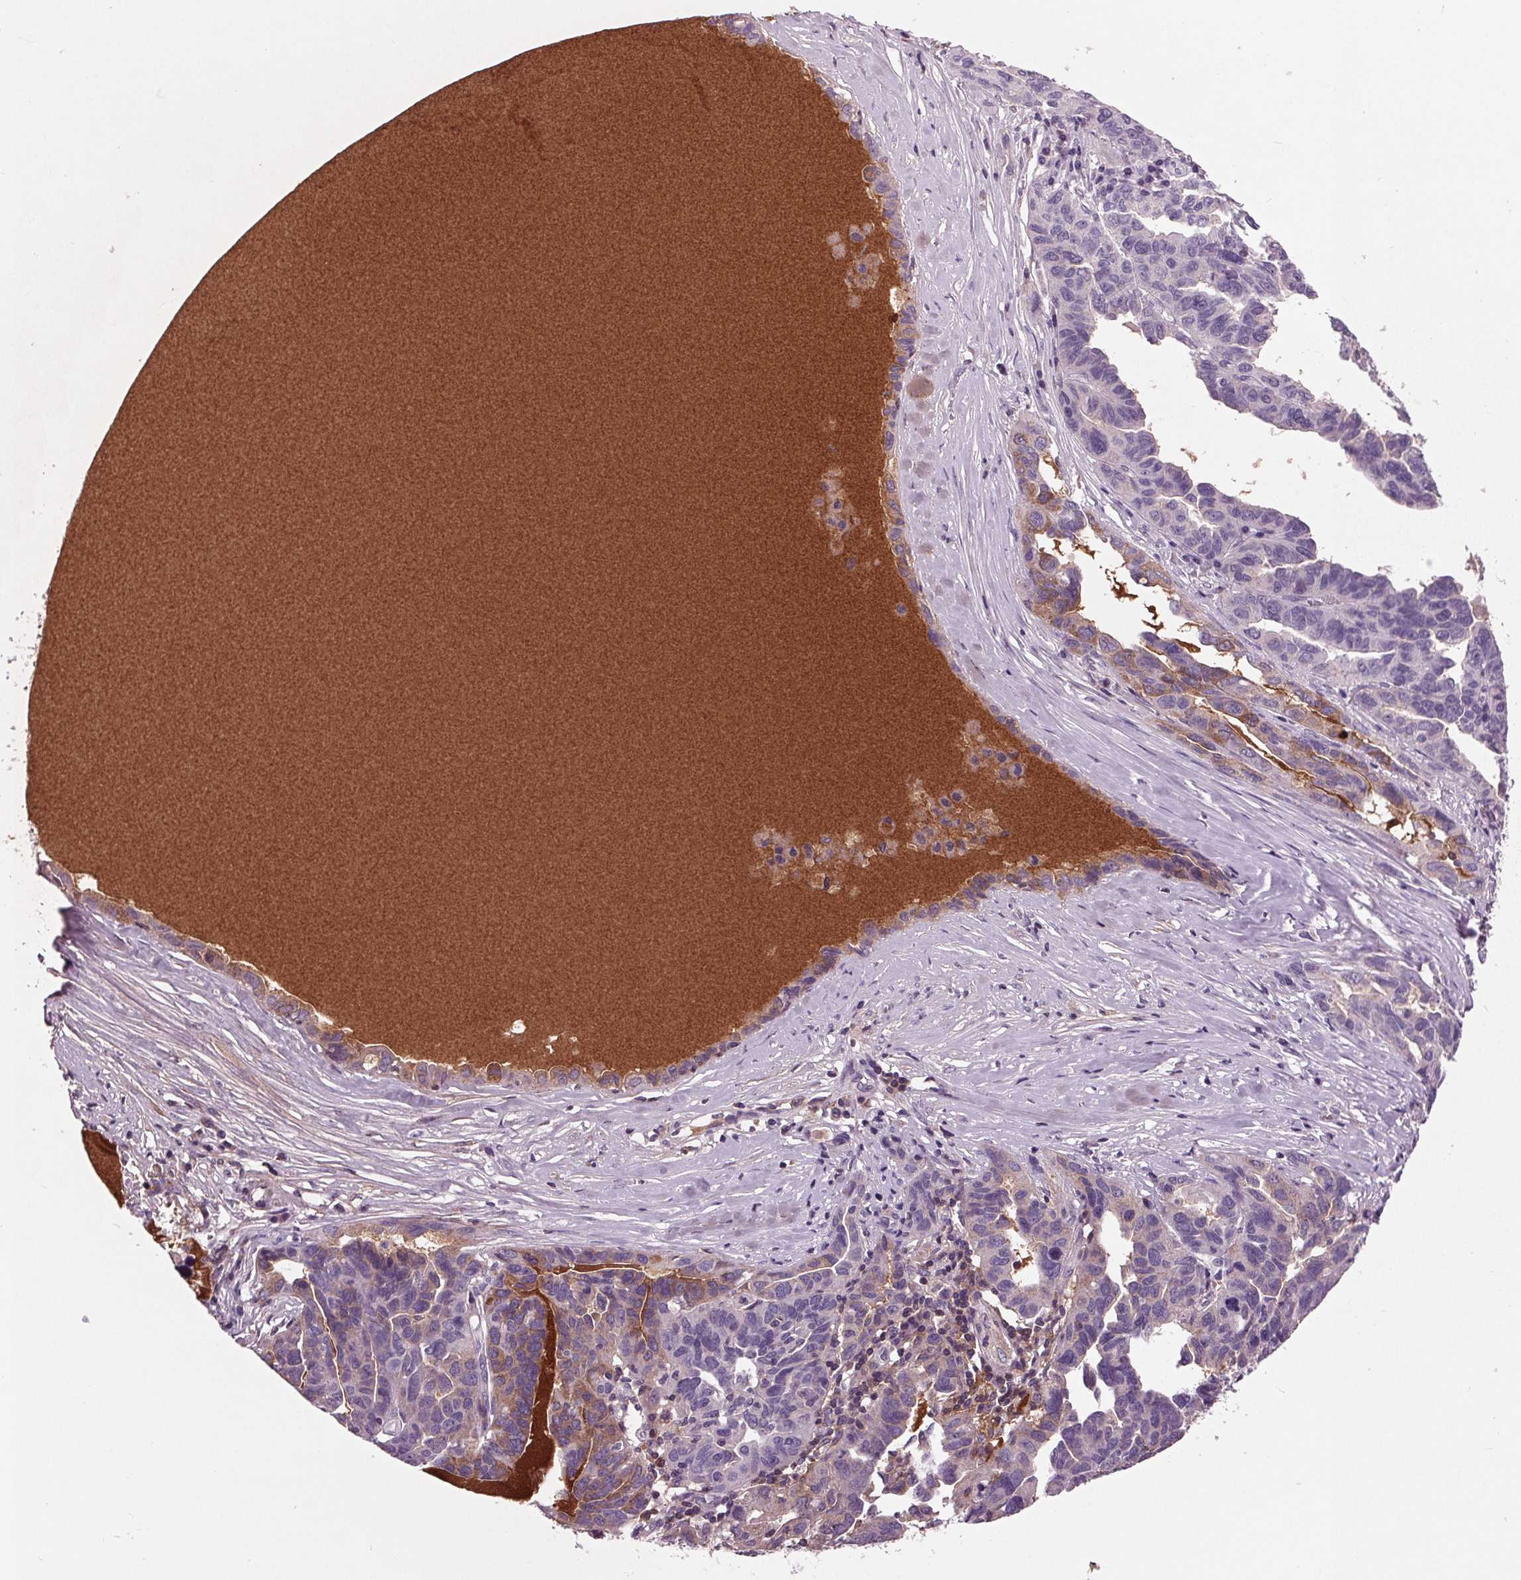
{"staining": {"intensity": "moderate", "quantity": "<25%", "location": "cytoplasmic/membranous"}, "tissue": "ovarian cancer", "cell_type": "Tumor cells", "image_type": "cancer", "snomed": [{"axis": "morphology", "description": "Cystadenocarcinoma, serous, NOS"}, {"axis": "topography", "description": "Ovary"}], "caption": "Immunohistochemistry staining of ovarian cancer, which demonstrates low levels of moderate cytoplasmic/membranous positivity in about <25% of tumor cells indicating moderate cytoplasmic/membranous protein positivity. The staining was performed using DAB (brown) for protein detection and nuclei were counterstained in hematoxylin (blue).", "gene": "C6", "patient": {"sex": "female", "age": 64}}